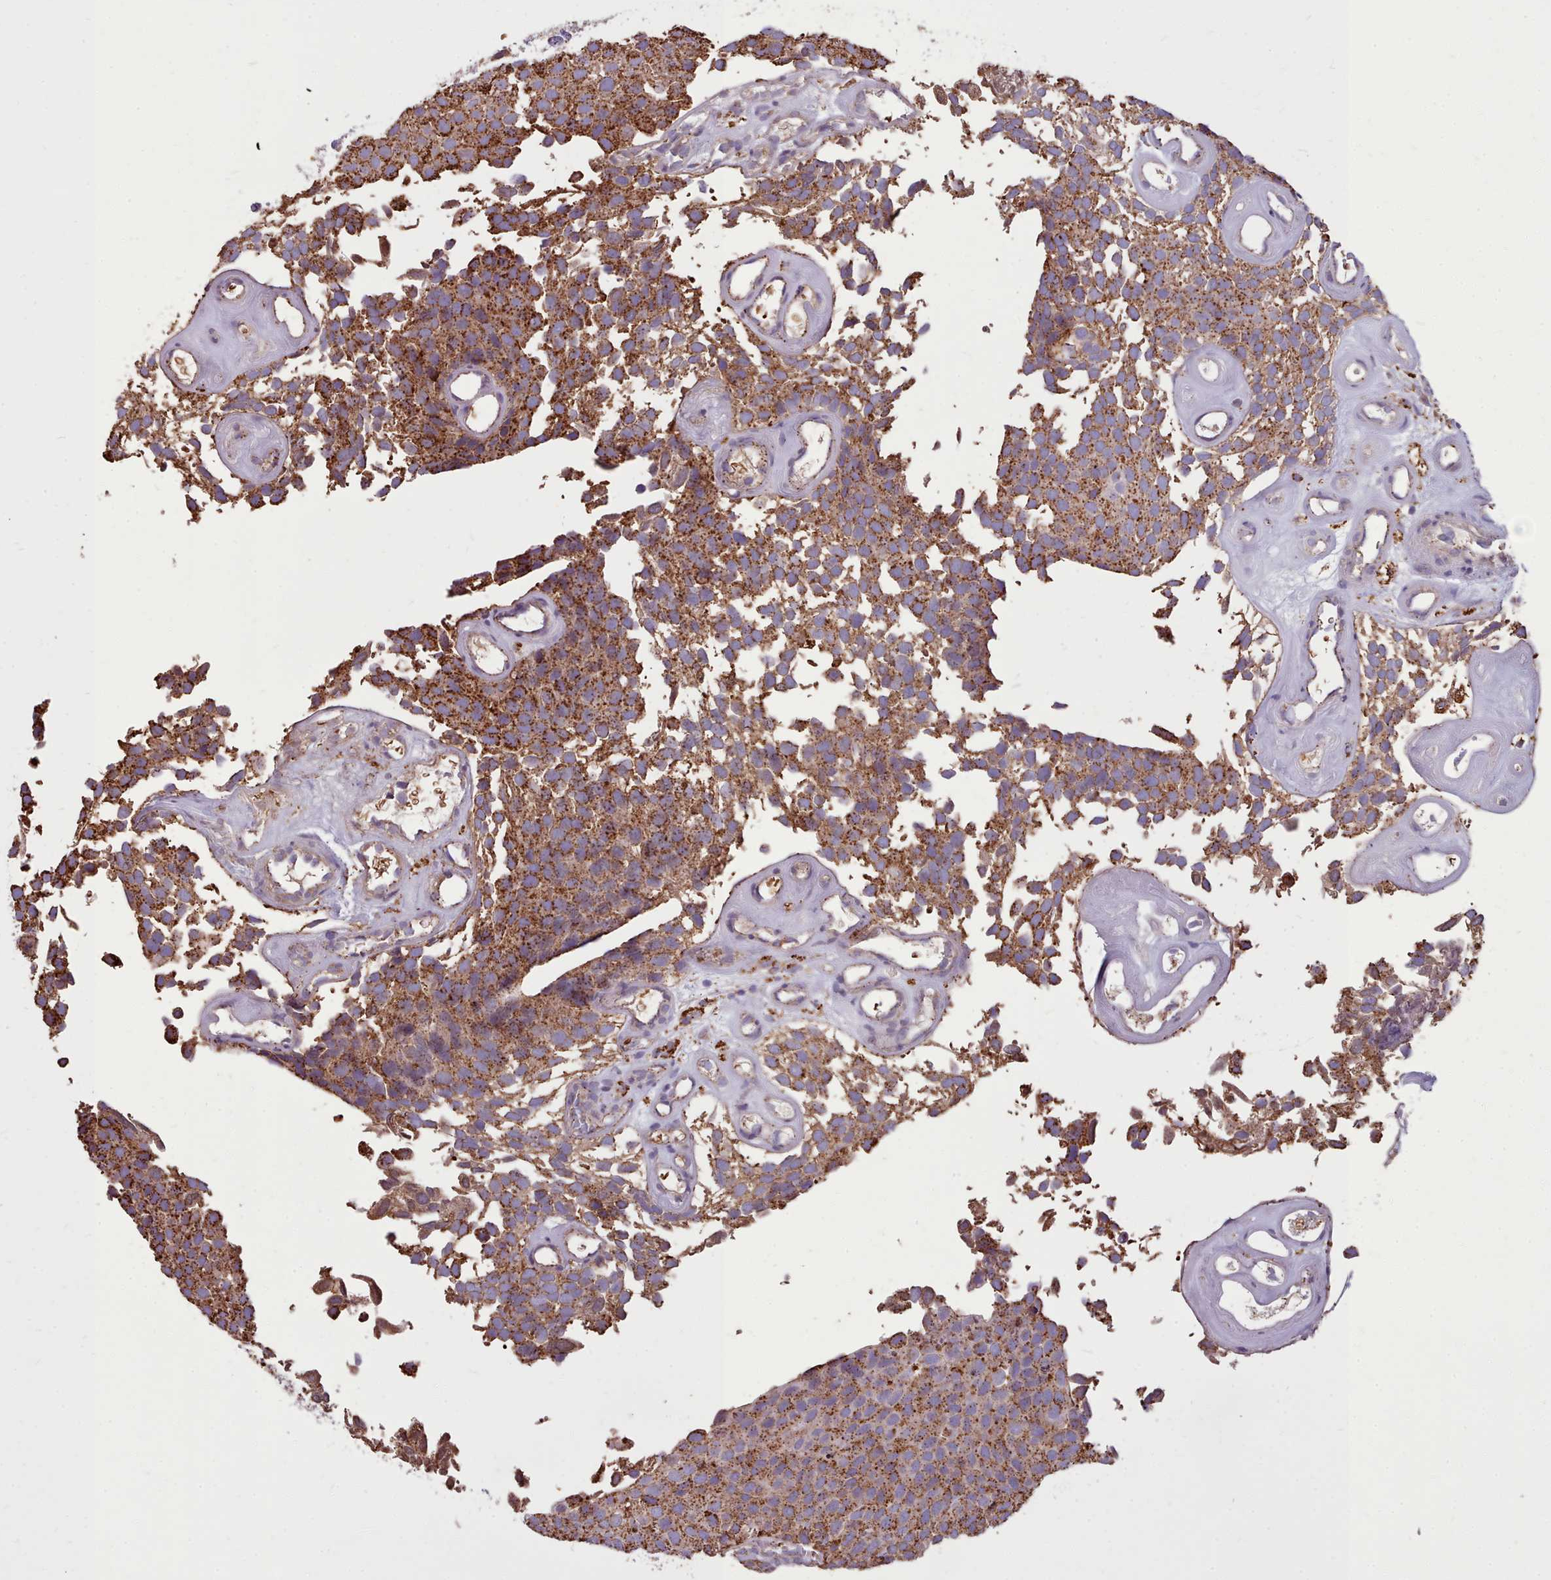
{"staining": {"intensity": "moderate", "quantity": ">75%", "location": "cytoplasmic/membranous"}, "tissue": "urothelial cancer", "cell_type": "Tumor cells", "image_type": "cancer", "snomed": [{"axis": "morphology", "description": "Urothelial carcinoma, Low grade"}, {"axis": "topography", "description": "Urinary bladder"}], "caption": "A brown stain highlights moderate cytoplasmic/membranous positivity of a protein in human urothelial carcinoma (low-grade) tumor cells.", "gene": "PACSIN3", "patient": {"sex": "male", "age": 89}}